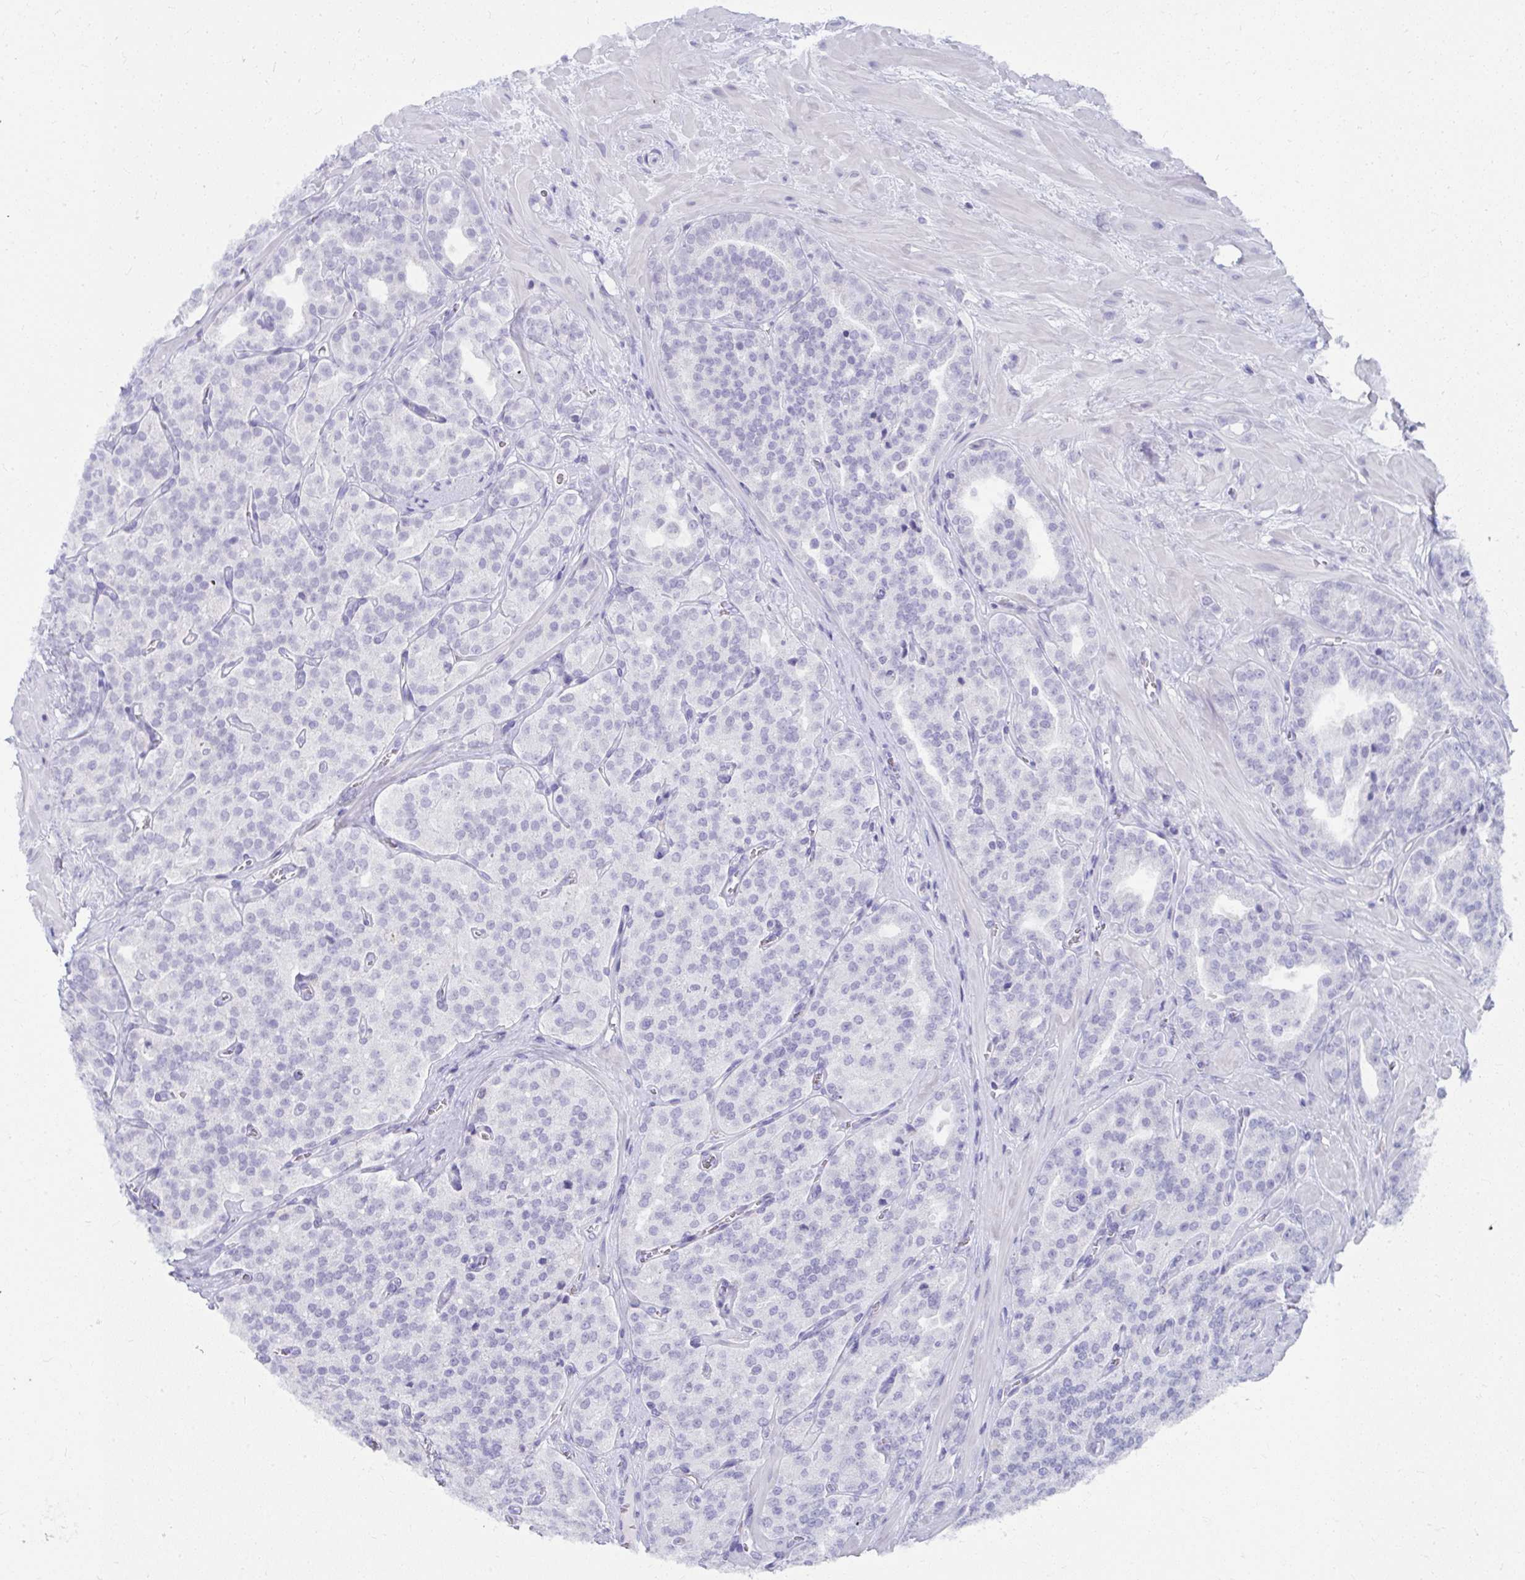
{"staining": {"intensity": "negative", "quantity": "none", "location": "none"}, "tissue": "prostate cancer", "cell_type": "Tumor cells", "image_type": "cancer", "snomed": [{"axis": "morphology", "description": "Adenocarcinoma, High grade"}, {"axis": "topography", "description": "Prostate"}], "caption": "An image of human prostate adenocarcinoma (high-grade) is negative for staining in tumor cells. (Brightfield microscopy of DAB immunohistochemistry at high magnification).", "gene": "UGT3A2", "patient": {"sex": "male", "age": 66}}